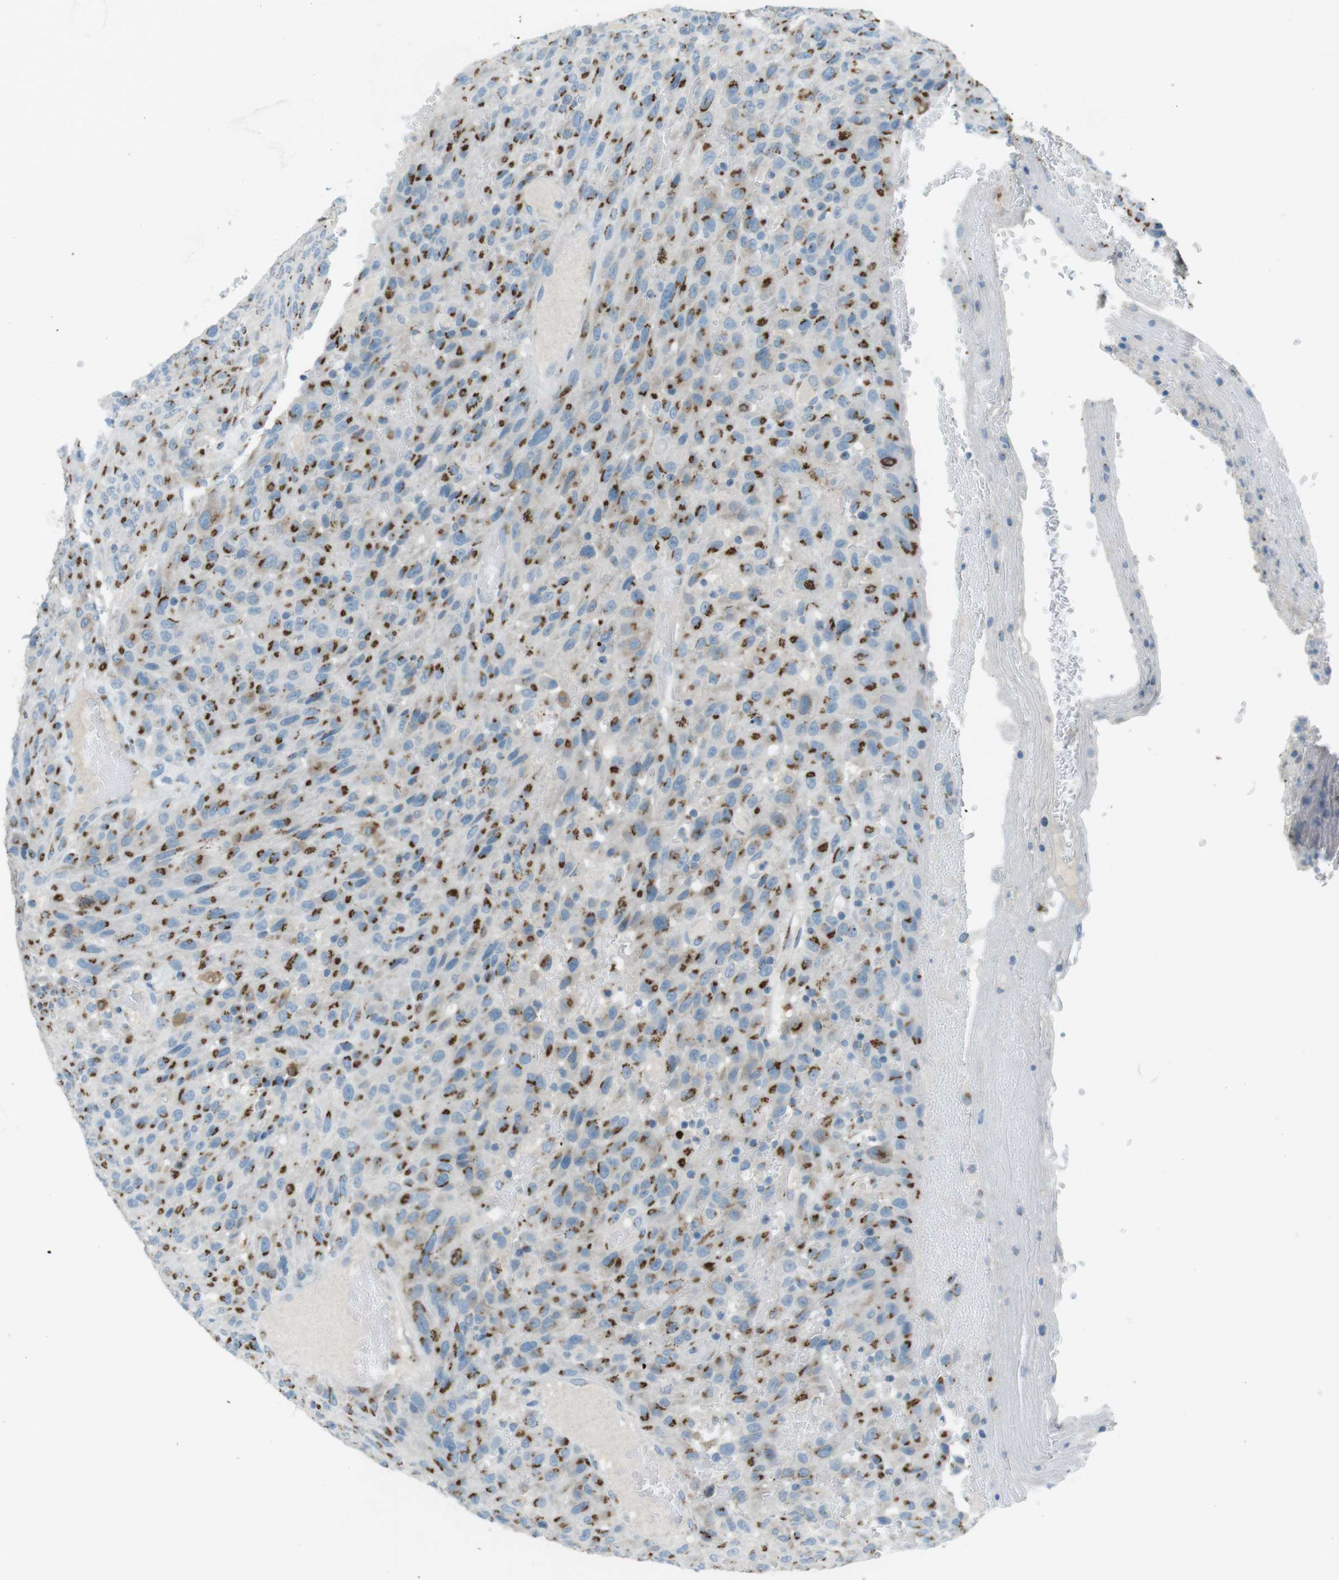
{"staining": {"intensity": "moderate", "quantity": "25%-75%", "location": "cytoplasmic/membranous"}, "tissue": "urothelial cancer", "cell_type": "Tumor cells", "image_type": "cancer", "snomed": [{"axis": "morphology", "description": "Urothelial carcinoma, High grade"}, {"axis": "topography", "description": "Urinary bladder"}], "caption": "Brown immunohistochemical staining in high-grade urothelial carcinoma reveals moderate cytoplasmic/membranous expression in approximately 25%-75% of tumor cells.", "gene": "TXNDC15", "patient": {"sex": "male", "age": 66}}